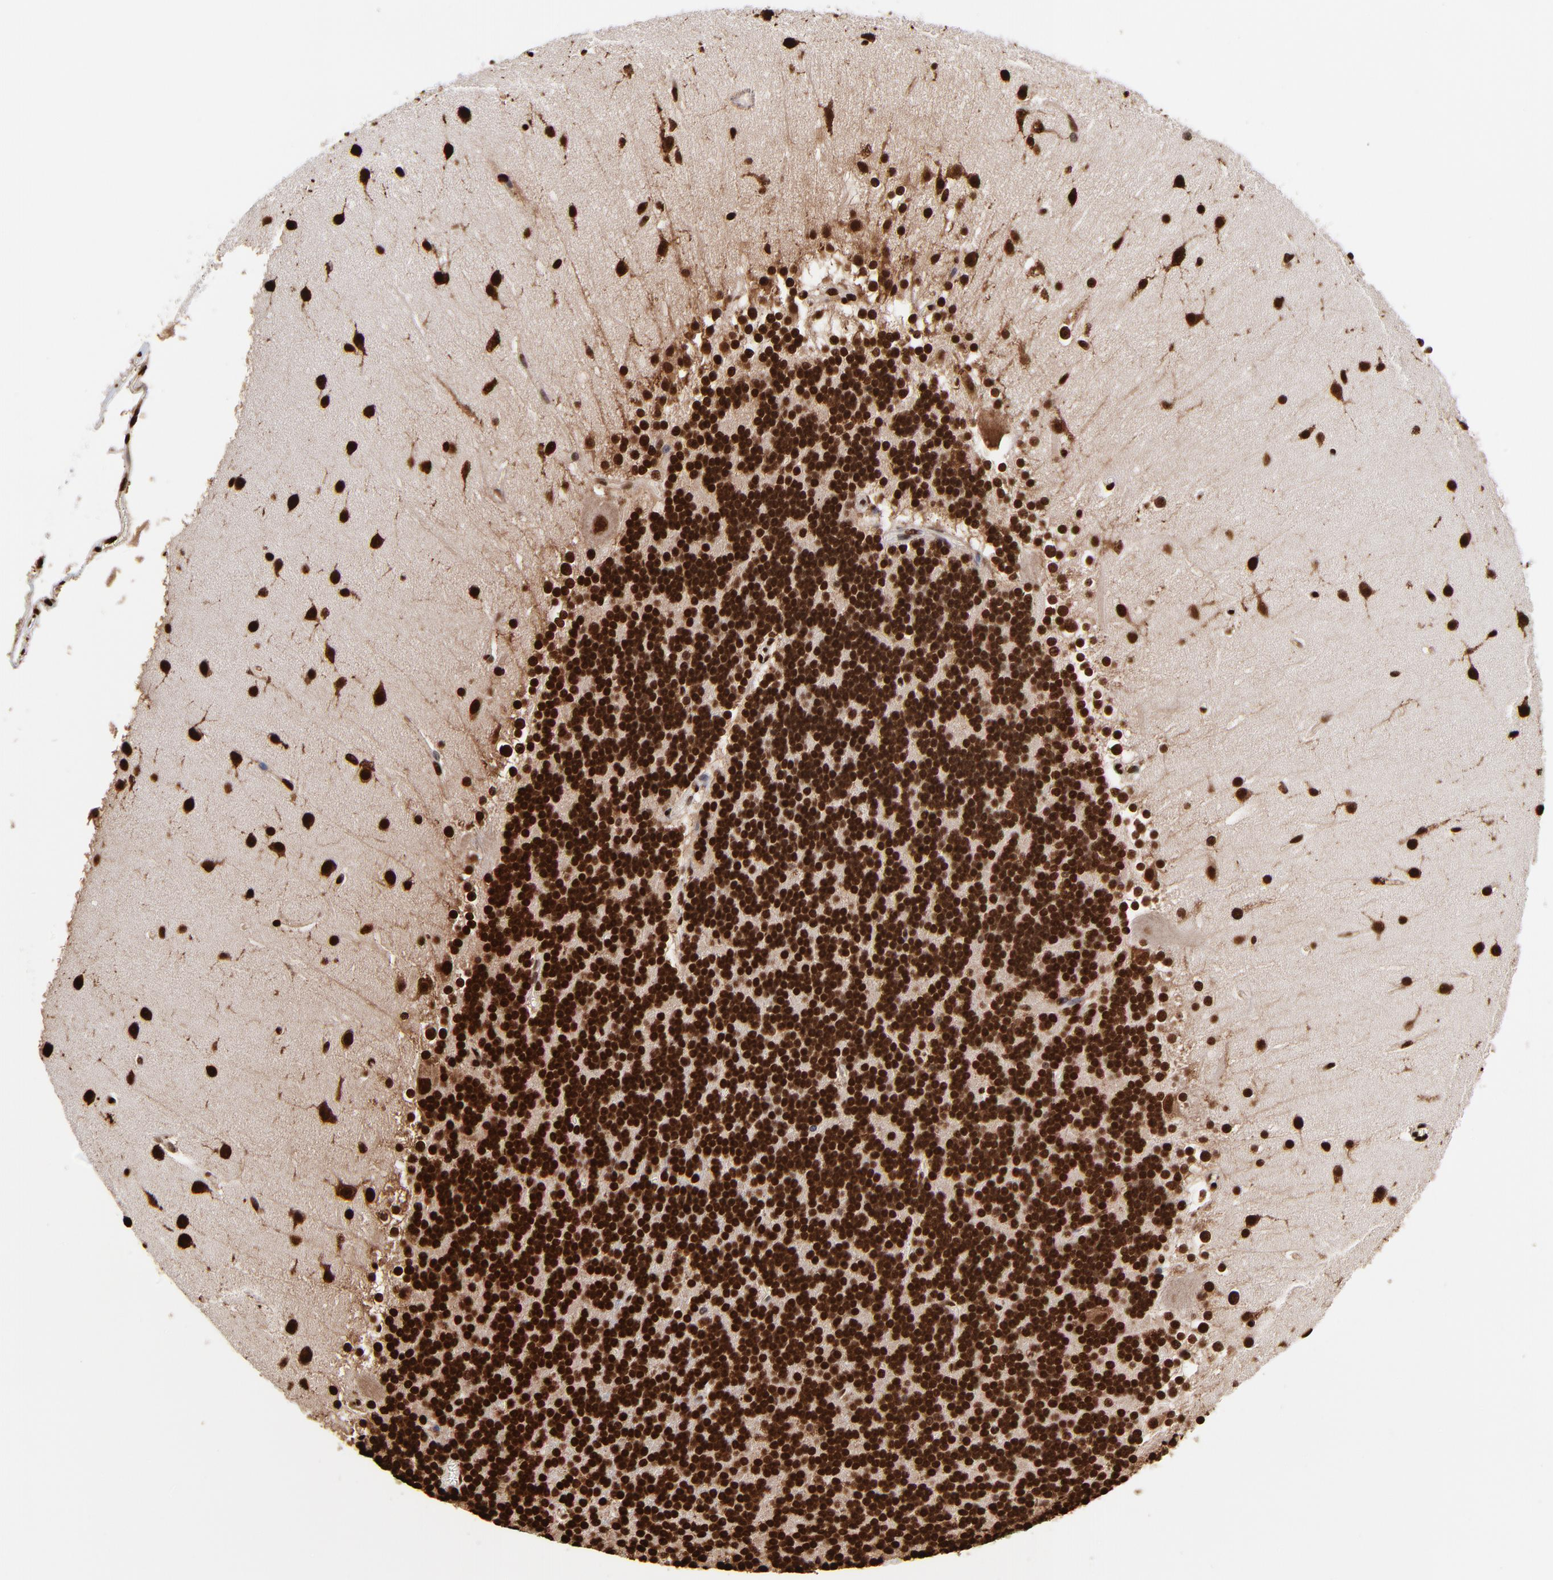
{"staining": {"intensity": "strong", "quantity": ">75%", "location": "nuclear"}, "tissue": "cerebellum", "cell_type": "Cells in granular layer", "image_type": "normal", "snomed": [{"axis": "morphology", "description": "Normal tissue, NOS"}, {"axis": "topography", "description": "Cerebellum"}], "caption": "DAB (3,3'-diaminobenzidine) immunohistochemical staining of normal human cerebellum displays strong nuclear protein expression in approximately >75% of cells in granular layer.", "gene": "ZNF544", "patient": {"sex": "female", "age": 19}}